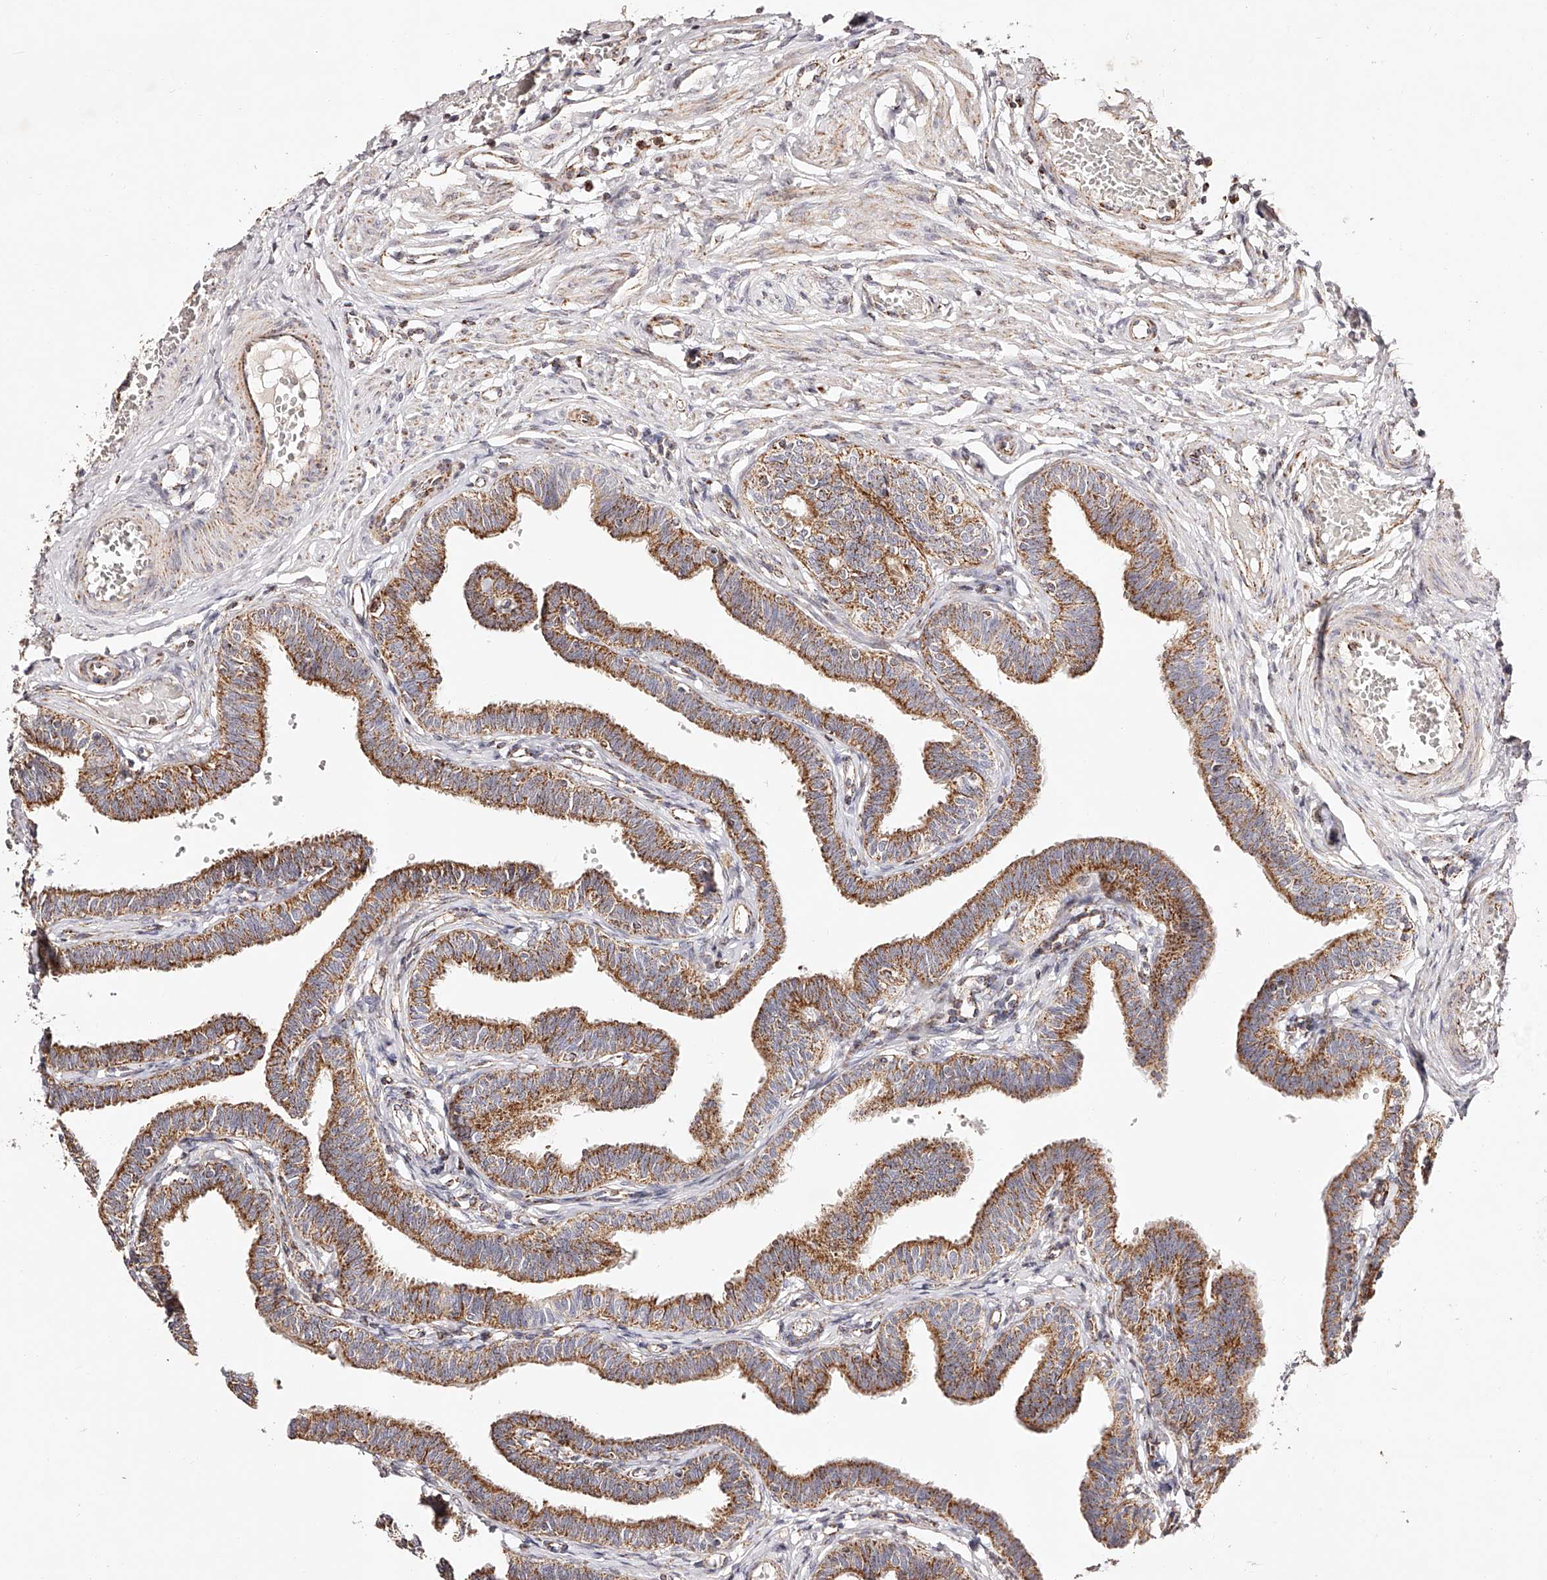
{"staining": {"intensity": "moderate", "quantity": ">75%", "location": "cytoplasmic/membranous"}, "tissue": "fallopian tube", "cell_type": "Glandular cells", "image_type": "normal", "snomed": [{"axis": "morphology", "description": "Normal tissue, NOS"}, {"axis": "topography", "description": "Fallopian tube"}, {"axis": "topography", "description": "Ovary"}], "caption": "Brown immunohistochemical staining in normal human fallopian tube displays moderate cytoplasmic/membranous expression in approximately >75% of glandular cells.", "gene": "NDUFV3", "patient": {"sex": "female", "age": 23}}